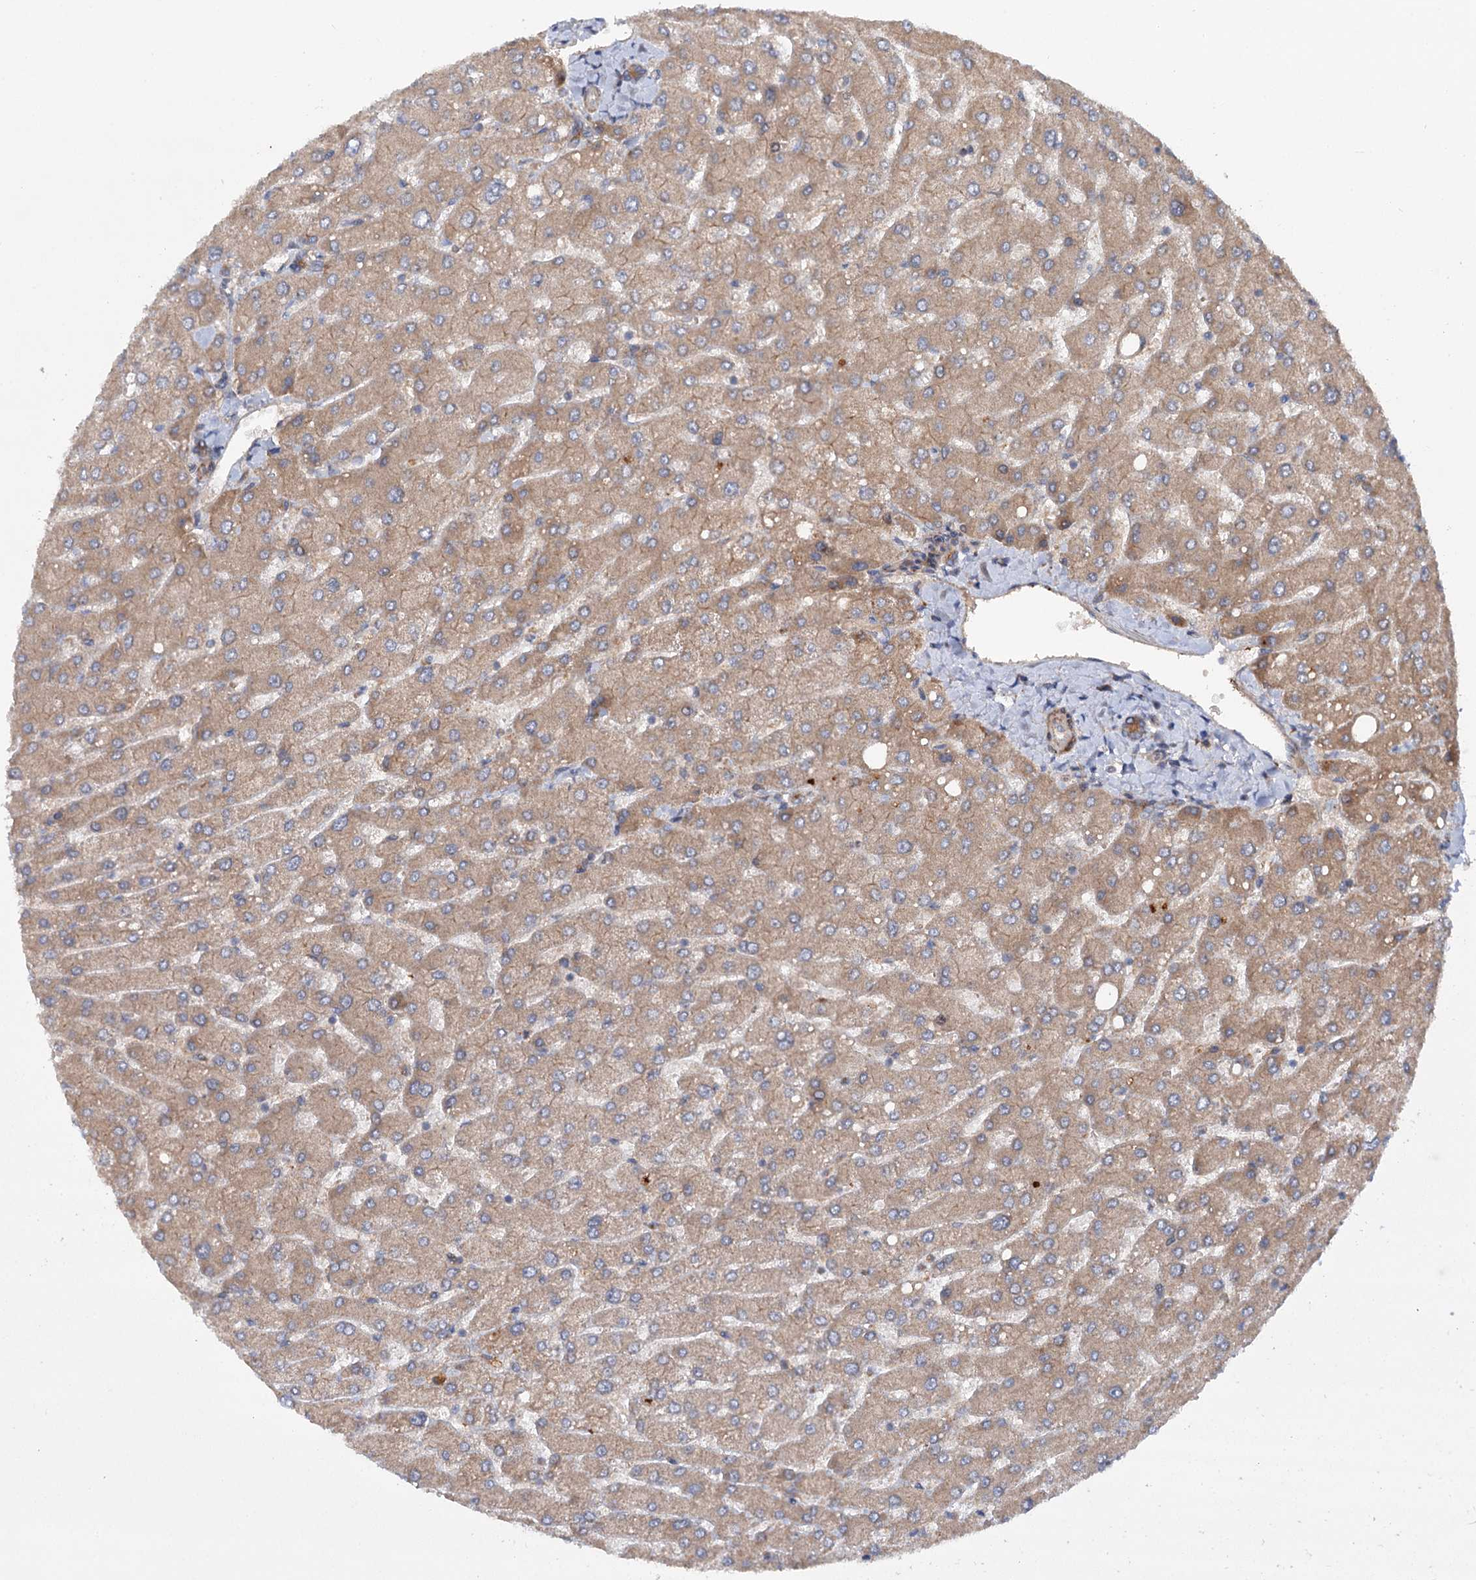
{"staining": {"intensity": "moderate", "quantity": ">75%", "location": "cytoplasmic/membranous"}, "tissue": "liver", "cell_type": "Cholangiocytes", "image_type": "normal", "snomed": [{"axis": "morphology", "description": "Normal tissue, NOS"}, {"axis": "topography", "description": "Liver"}], "caption": "The image shows a brown stain indicating the presence of a protein in the cytoplasmic/membranous of cholangiocytes in liver.", "gene": "ADGRG4", "patient": {"sex": "male", "age": 55}}